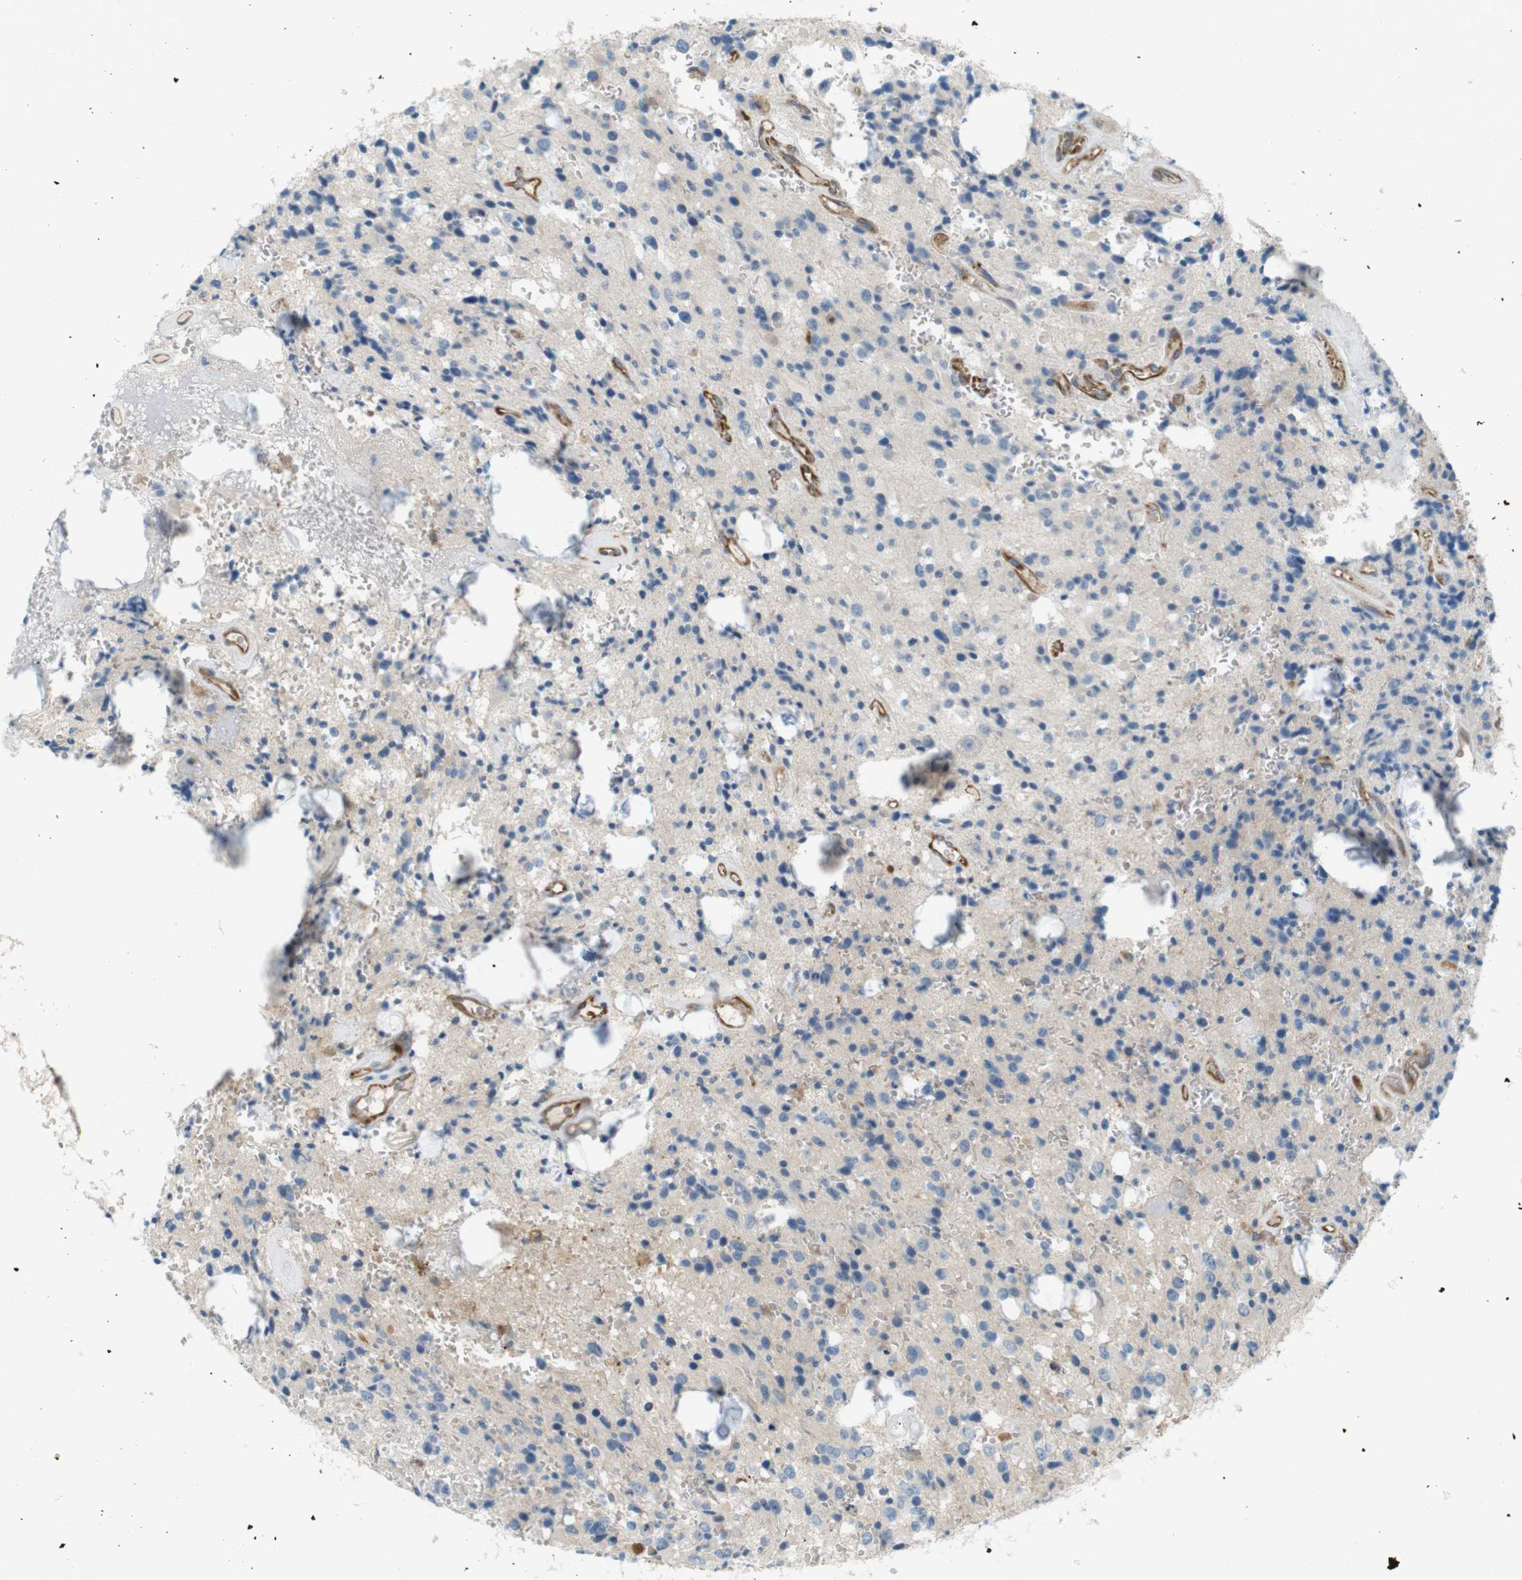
{"staining": {"intensity": "negative", "quantity": "none", "location": "none"}, "tissue": "glioma", "cell_type": "Tumor cells", "image_type": "cancer", "snomed": [{"axis": "morphology", "description": "Glioma, malignant, Low grade"}, {"axis": "topography", "description": "Brain"}], "caption": "IHC image of neoplastic tissue: glioma stained with DAB (3,3'-diaminobenzidine) demonstrates no significant protein staining in tumor cells. (Brightfield microscopy of DAB (3,3'-diaminobenzidine) immunohistochemistry at high magnification).", "gene": "PEPD", "patient": {"sex": "male", "age": 58}}